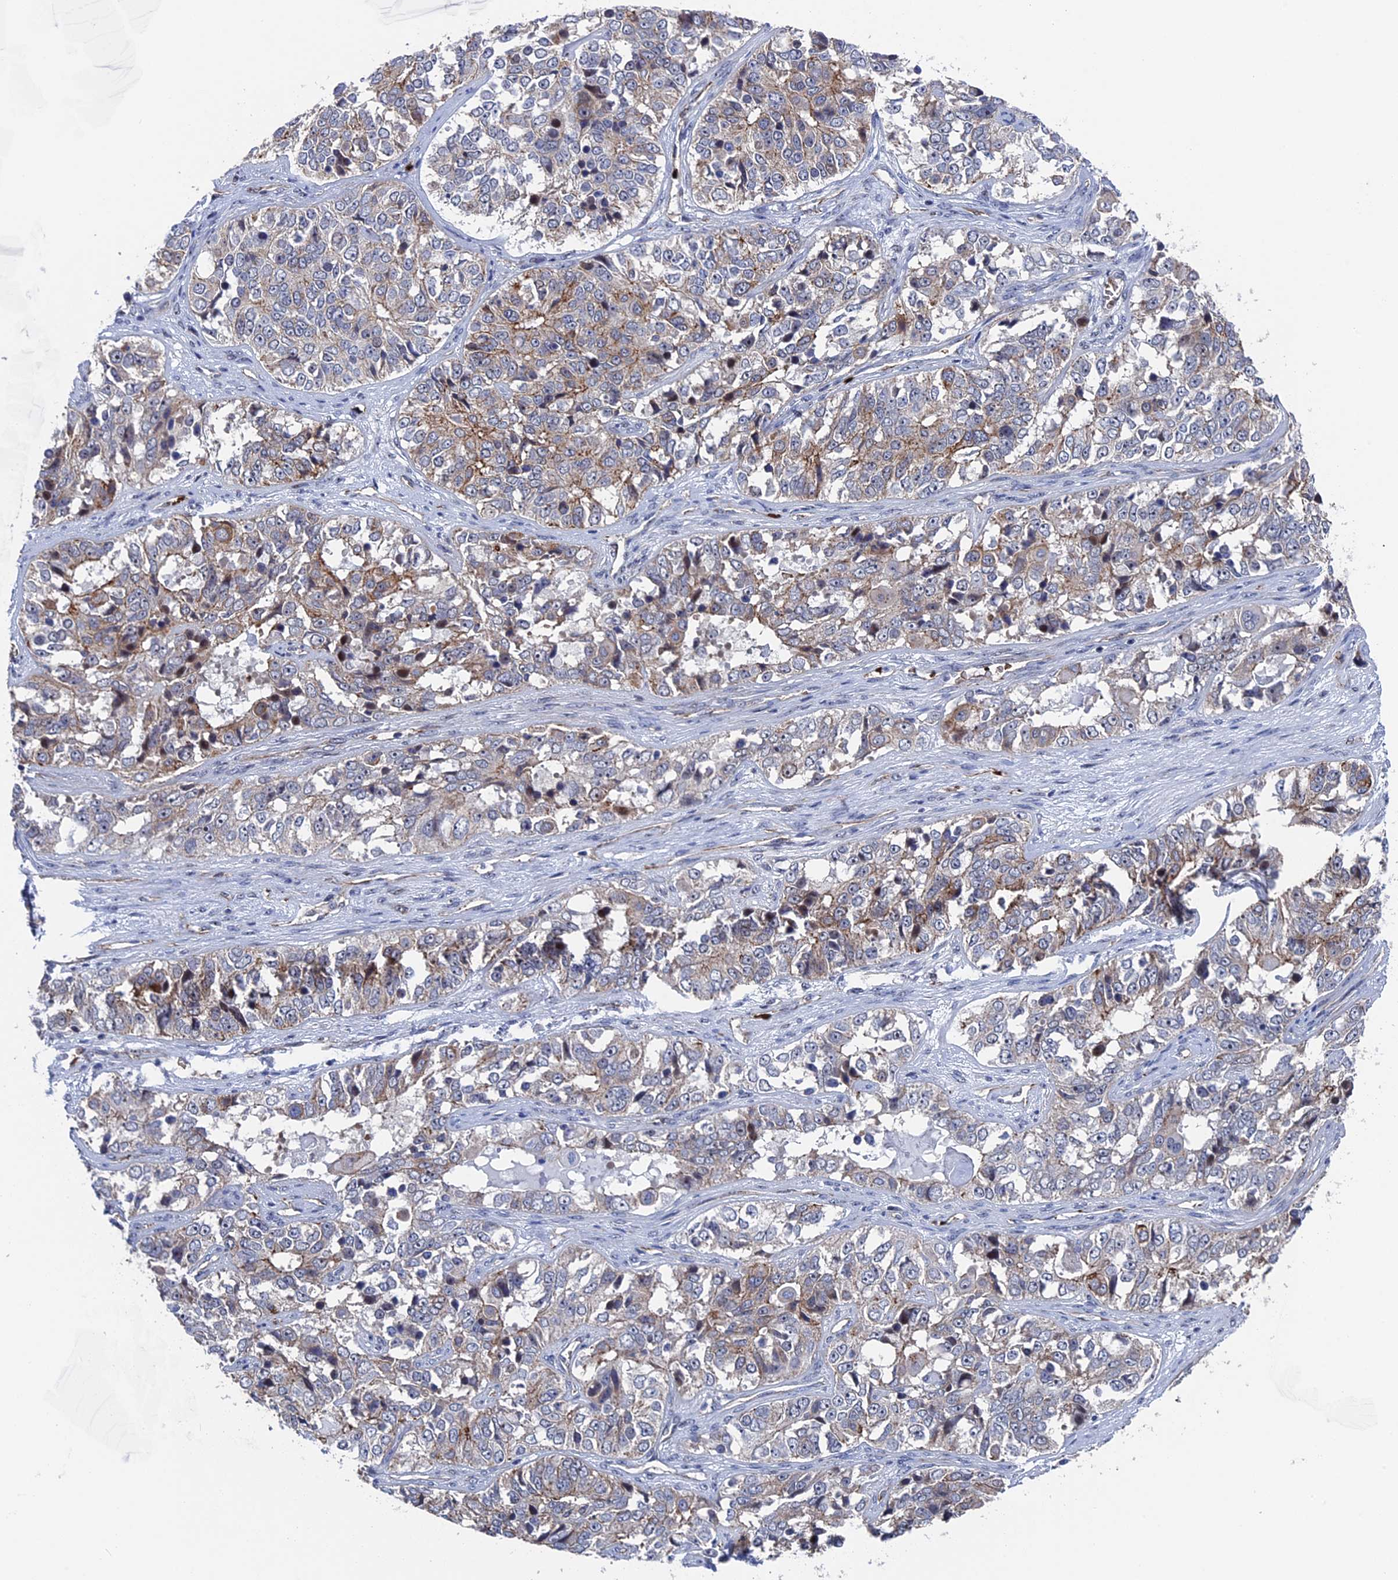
{"staining": {"intensity": "weak", "quantity": "25%-75%", "location": "cytoplasmic/membranous"}, "tissue": "ovarian cancer", "cell_type": "Tumor cells", "image_type": "cancer", "snomed": [{"axis": "morphology", "description": "Carcinoma, endometroid"}, {"axis": "topography", "description": "Ovary"}], "caption": "DAB immunohistochemical staining of ovarian cancer shows weak cytoplasmic/membranous protein positivity in approximately 25%-75% of tumor cells. The staining was performed using DAB, with brown indicating positive protein expression. Nuclei are stained blue with hematoxylin.", "gene": "EXOSC9", "patient": {"sex": "female", "age": 51}}